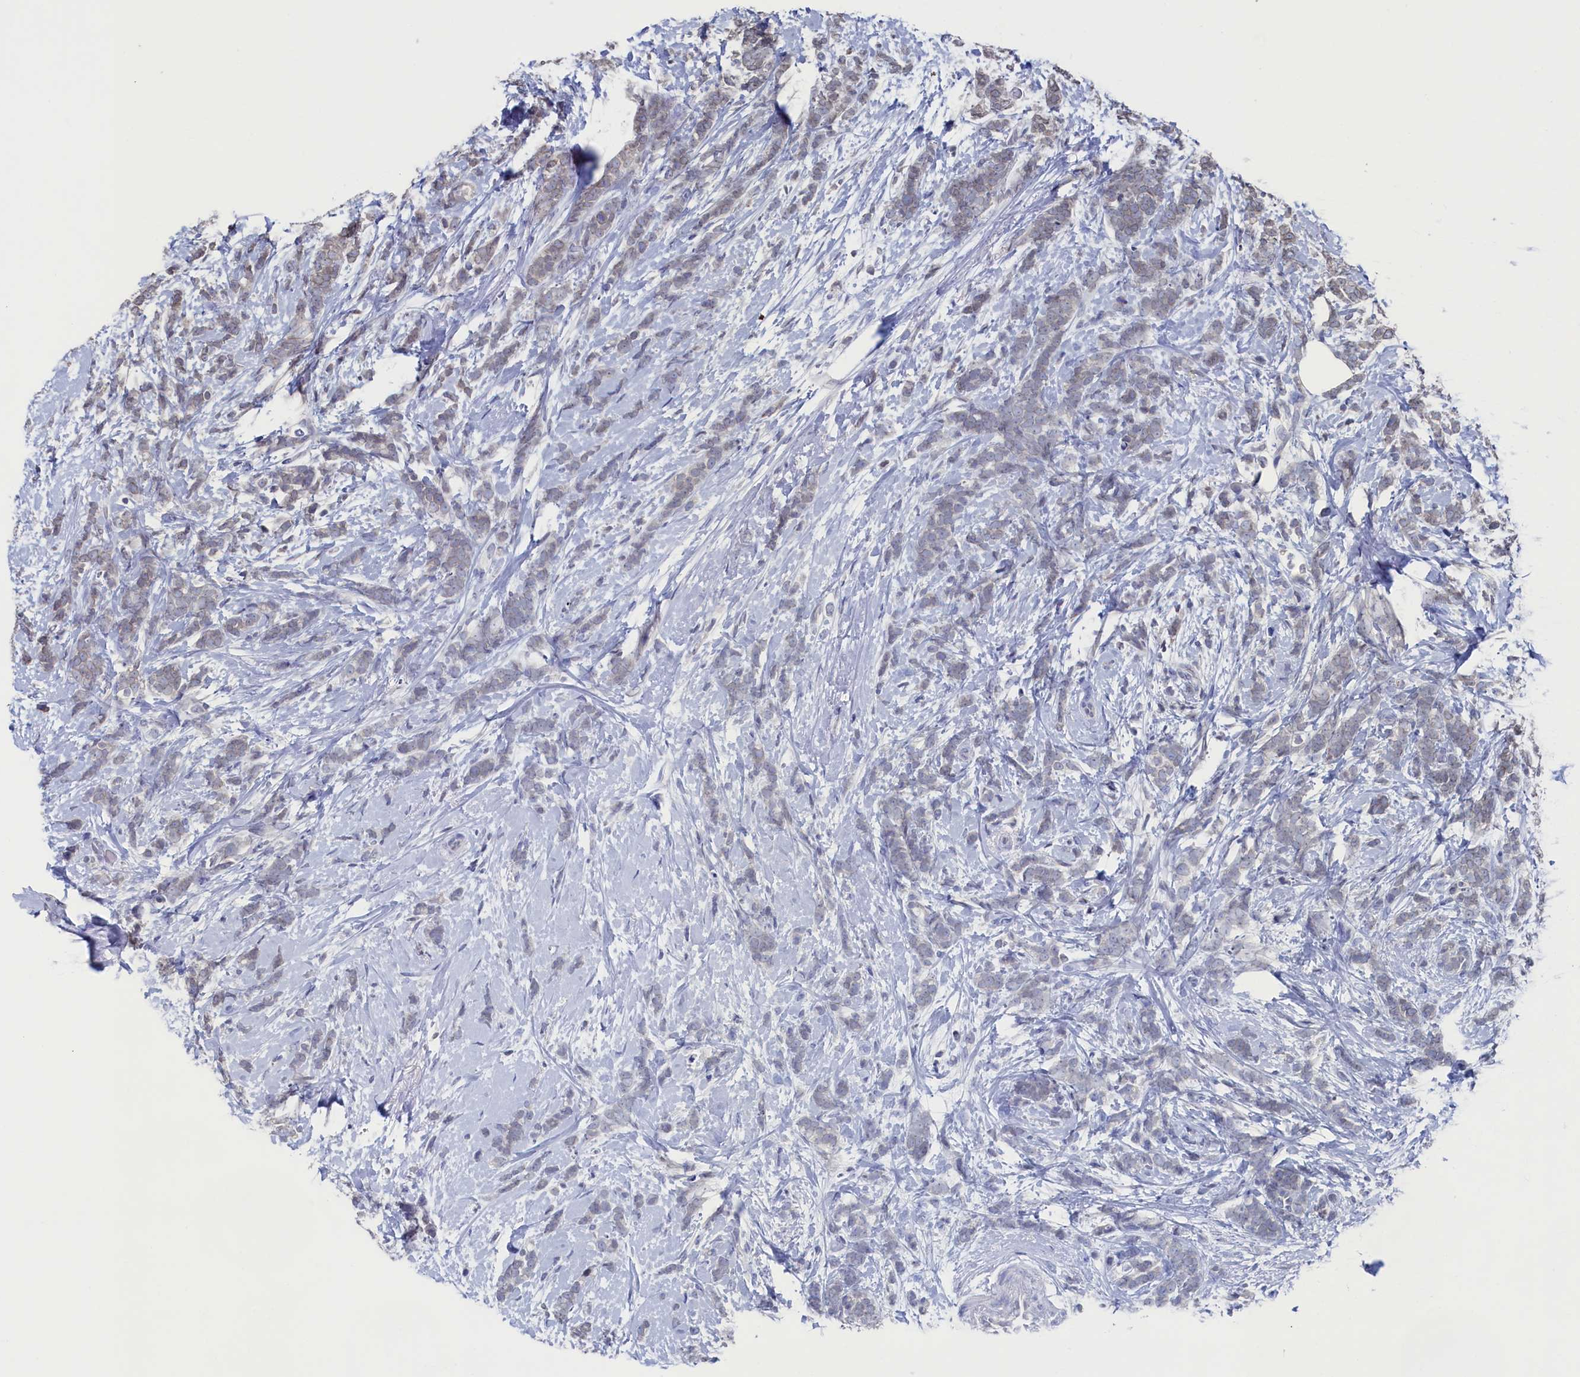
{"staining": {"intensity": "negative", "quantity": "none", "location": "none"}, "tissue": "breast cancer", "cell_type": "Tumor cells", "image_type": "cancer", "snomed": [{"axis": "morphology", "description": "Lobular carcinoma"}, {"axis": "topography", "description": "Breast"}], "caption": "Breast cancer was stained to show a protein in brown. There is no significant staining in tumor cells.", "gene": "C11orf54", "patient": {"sex": "female", "age": 58}}